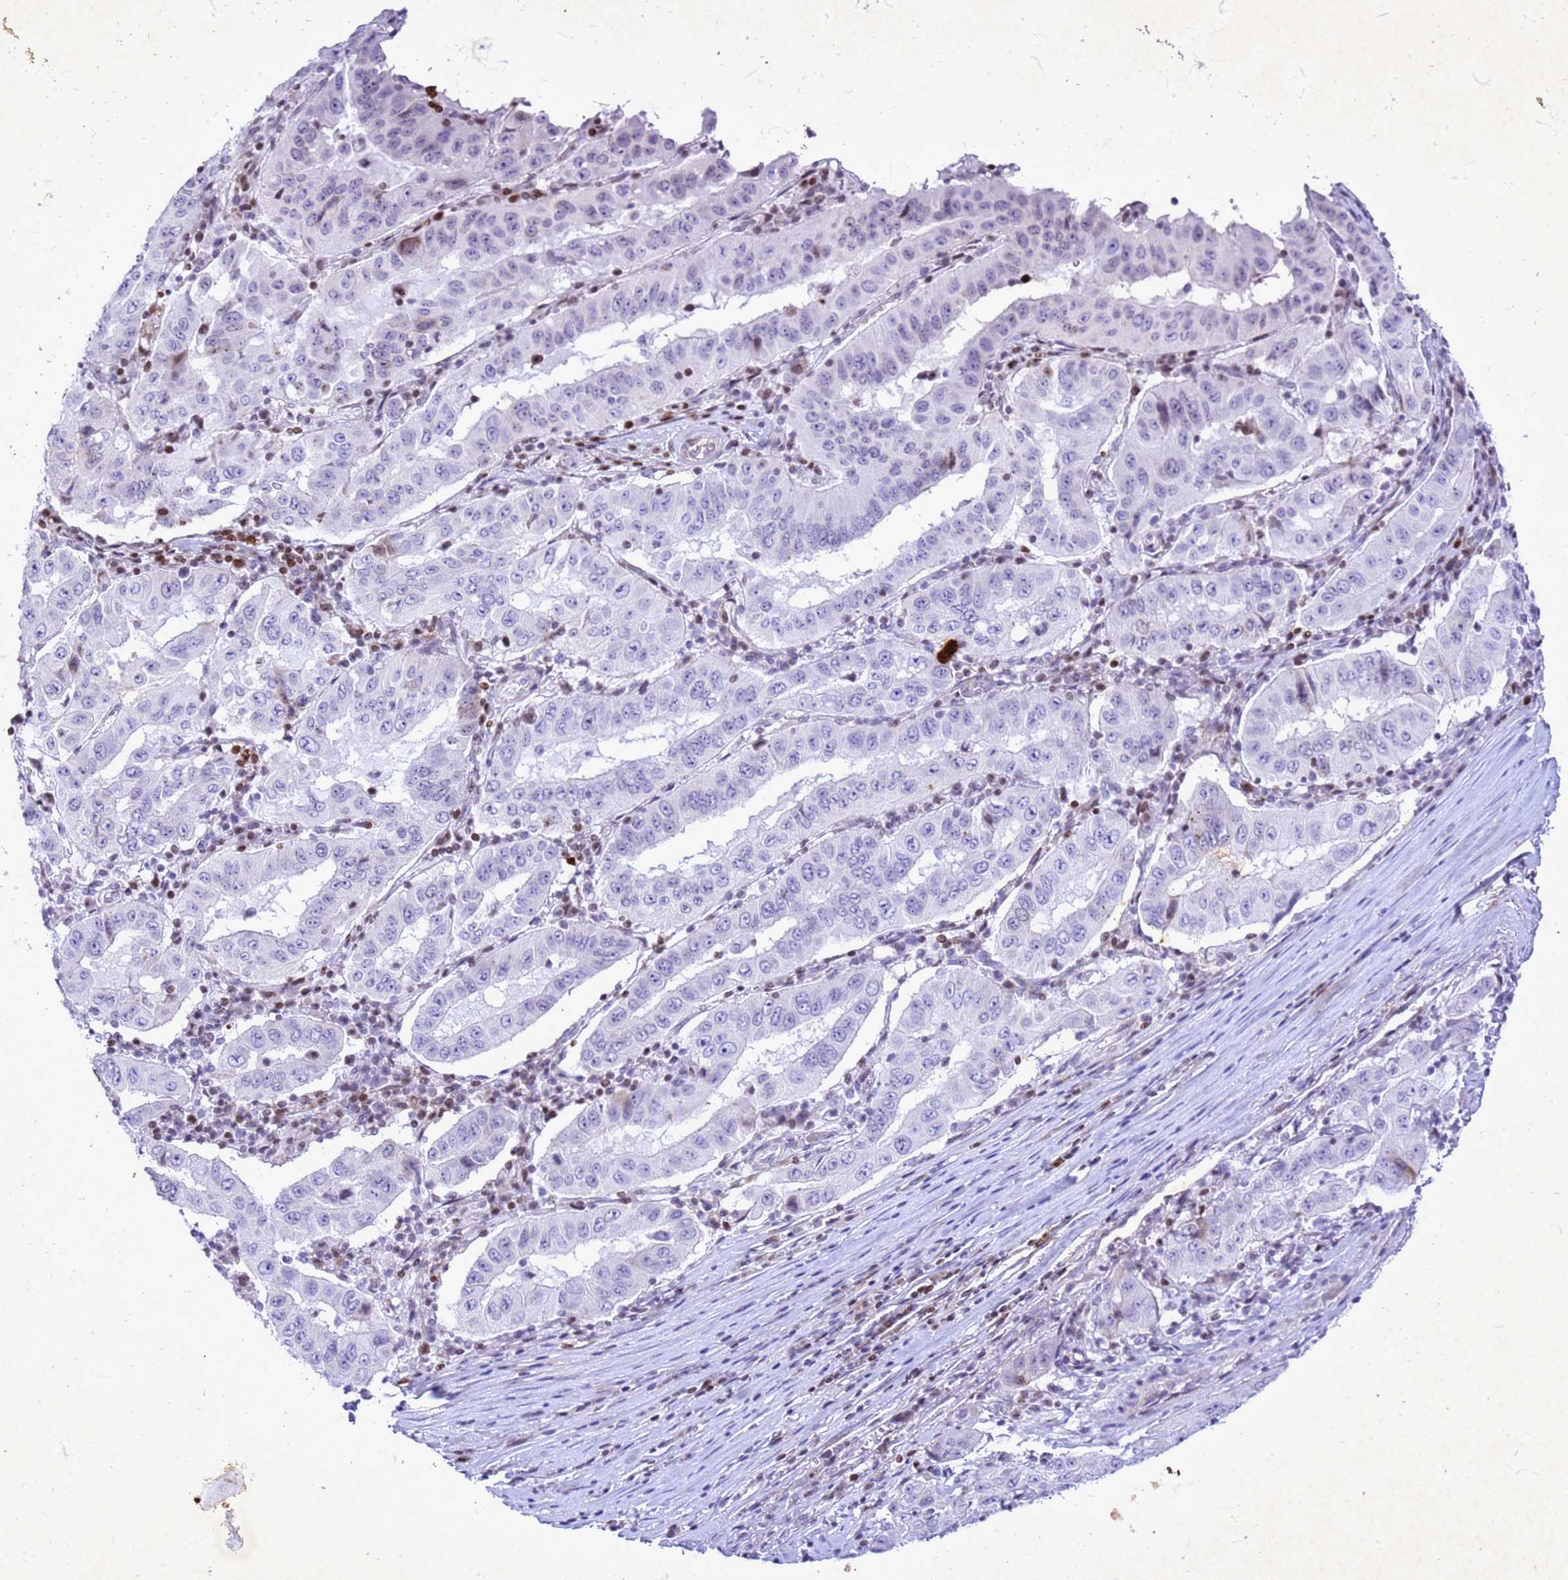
{"staining": {"intensity": "negative", "quantity": "none", "location": "none"}, "tissue": "pancreatic cancer", "cell_type": "Tumor cells", "image_type": "cancer", "snomed": [{"axis": "morphology", "description": "Adenocarcinoma, NOS"}, {"axis": "topography", "description": "Pancreas"}], "caption": "Pancreatic cancer (adenocarcinoma) stained for a protein using immunohistochemistry (IHC) reveals no staining tumor cells.", "gene": "COPS9", "patient": {"sex": "male", "age": 63}}